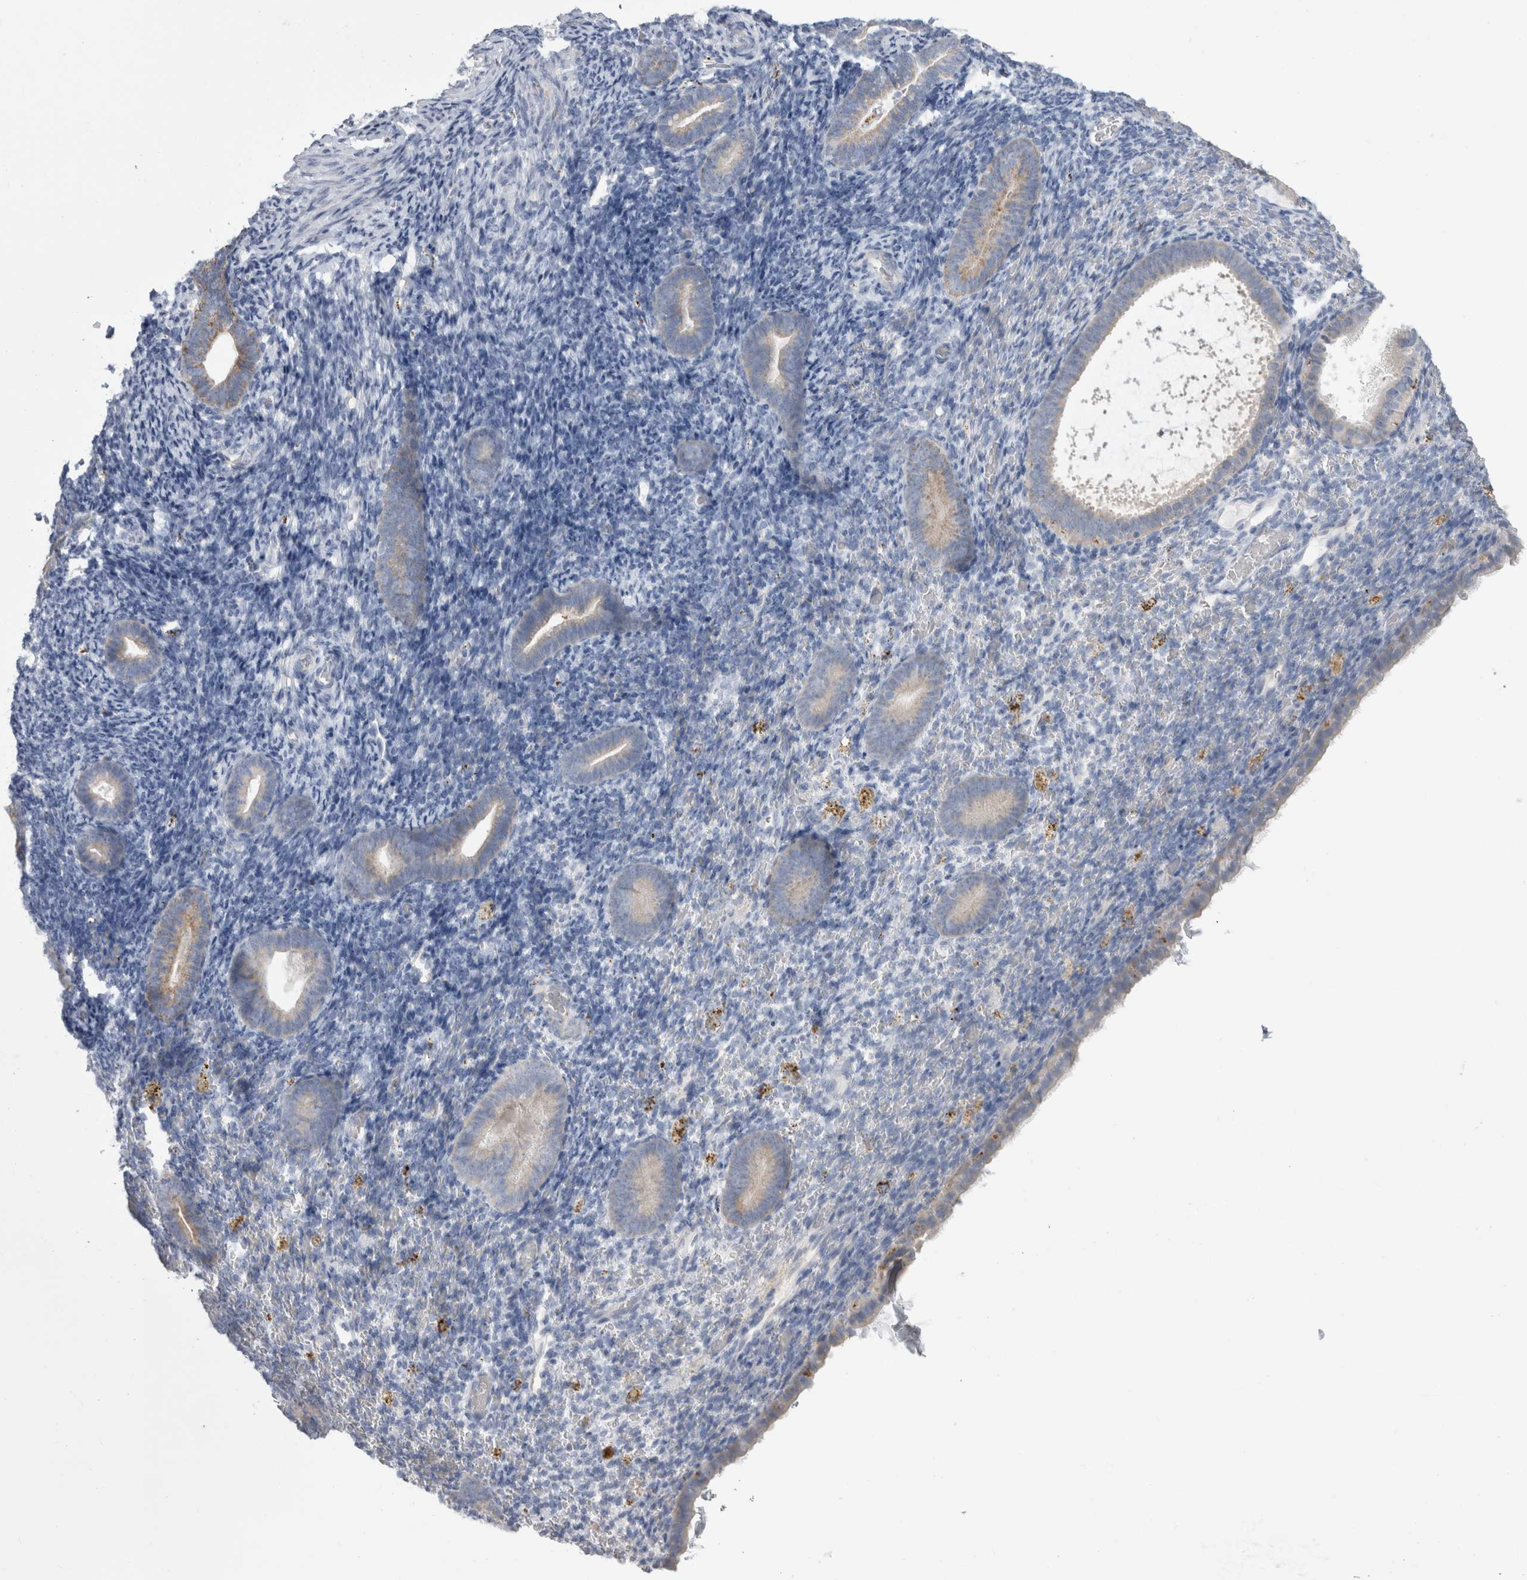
{"staining": {"intensity": "negative", "quantity": "none", "location": "none"}, "tissue": "endometrium", "cell_type": "Cells in endometrial stroma", "image_type": "normal", "snomed": [{"axis": "morphology", "description": "Normal tissue, NOS"}, {"axis": "topography", "description": "Endometrium"}], "caption": "Endometrium stained for a protein using immunohistochemistry (IHC) shows no staining cells in endometrial stroma.", "gene": "GATM", "patient": {"sex": "female", "age": 51}}